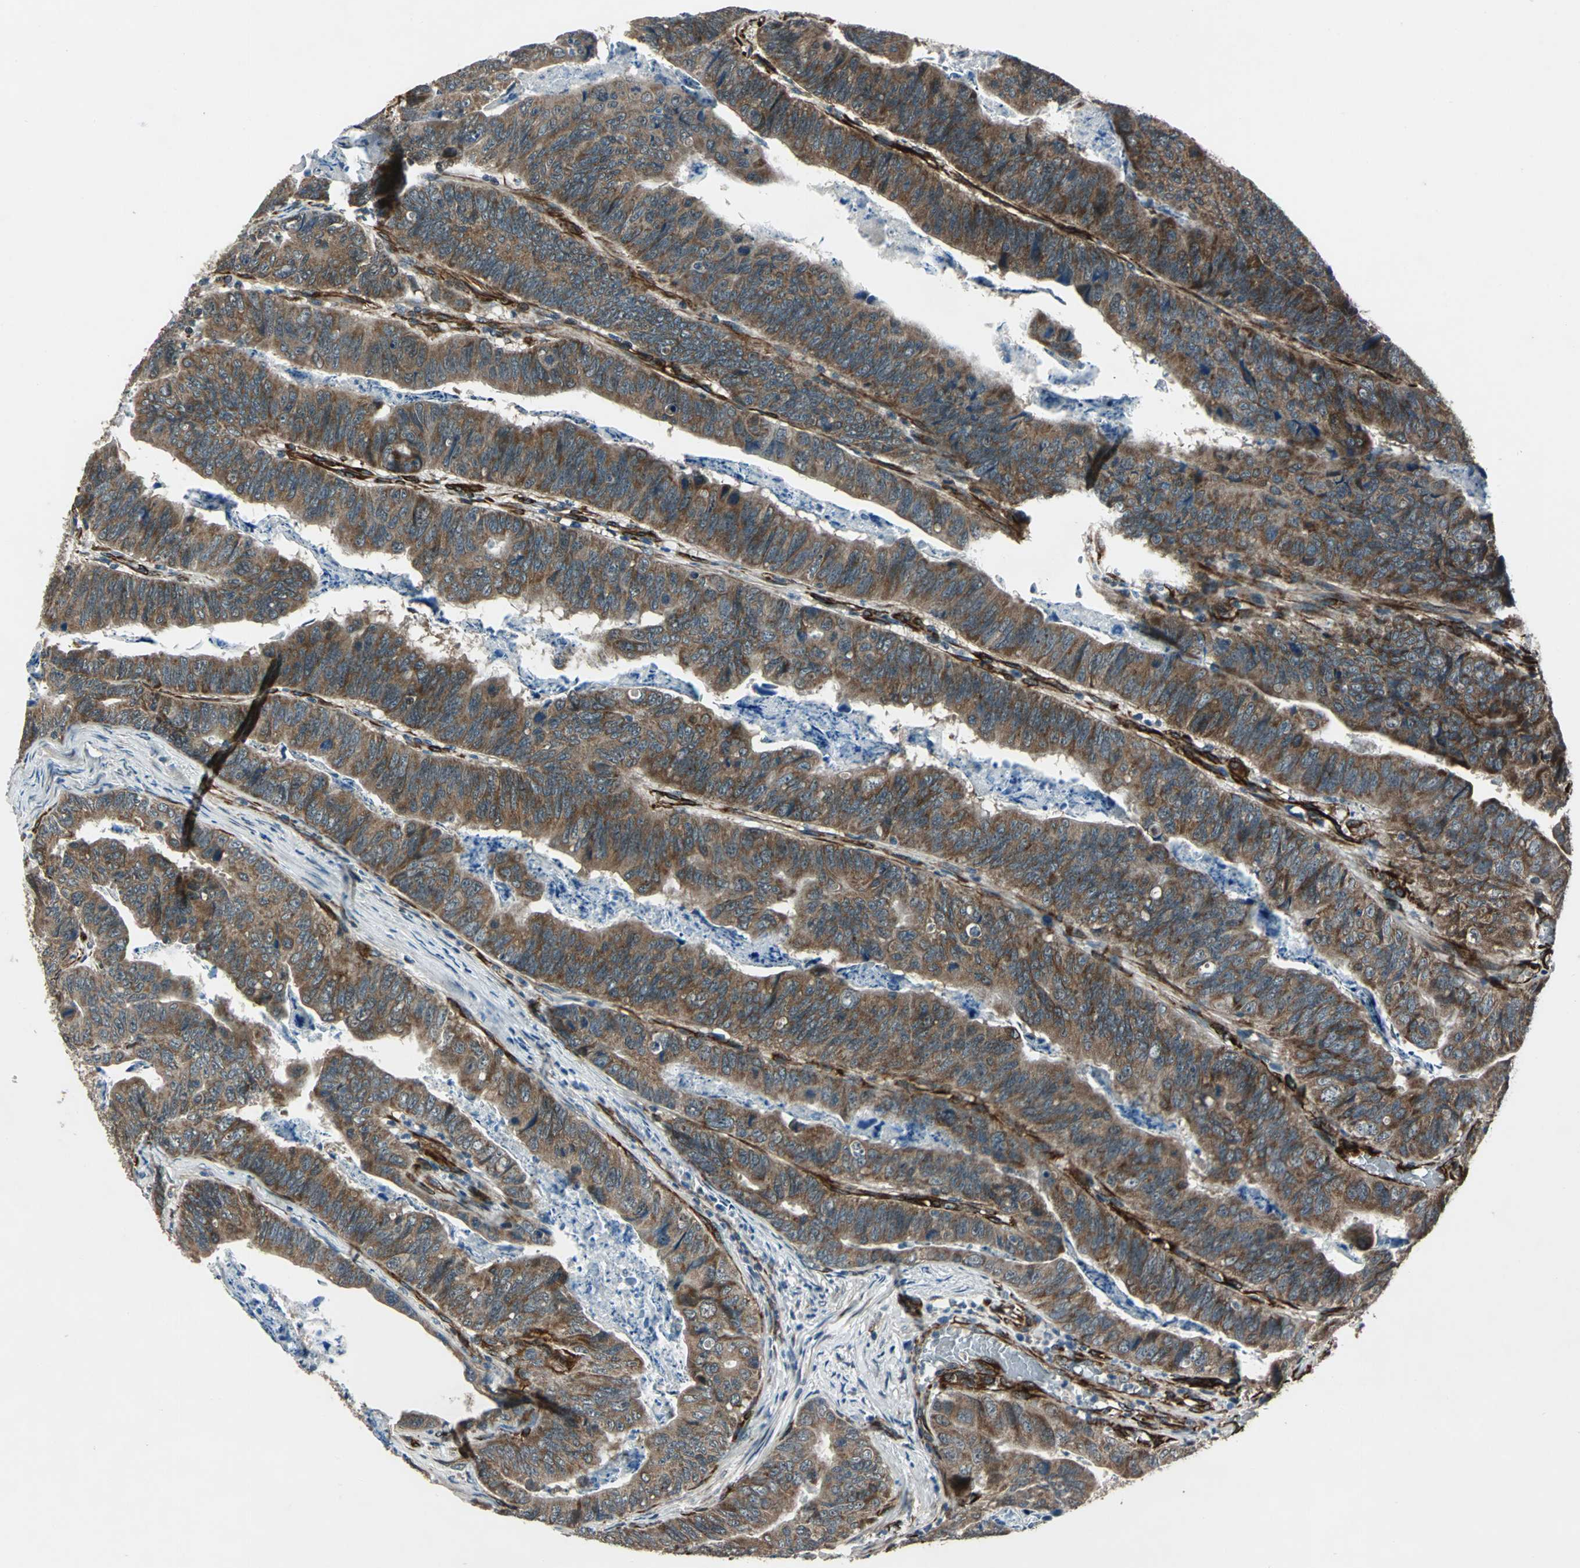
{"staining": {"intensity": "strong", "quantity": ">75%", "location": "cytoplasmic/membranous"}, "tissue": "stomach cancer", "cell_type": "Tumor cells", "image_type": "cancer", "snomed": [{"axis": "morphology", "description": "Adenocarcinoma, NOS"}, {"axis": "topography", "description": "Stomach, lower"}], "caption": "Human stomach cancer (adenocarcinoma) stained with a protein marker exhibits strong staining in tumor cells.", "gene": "EXD2", "patient": {"sex": "male", "age": 77}}